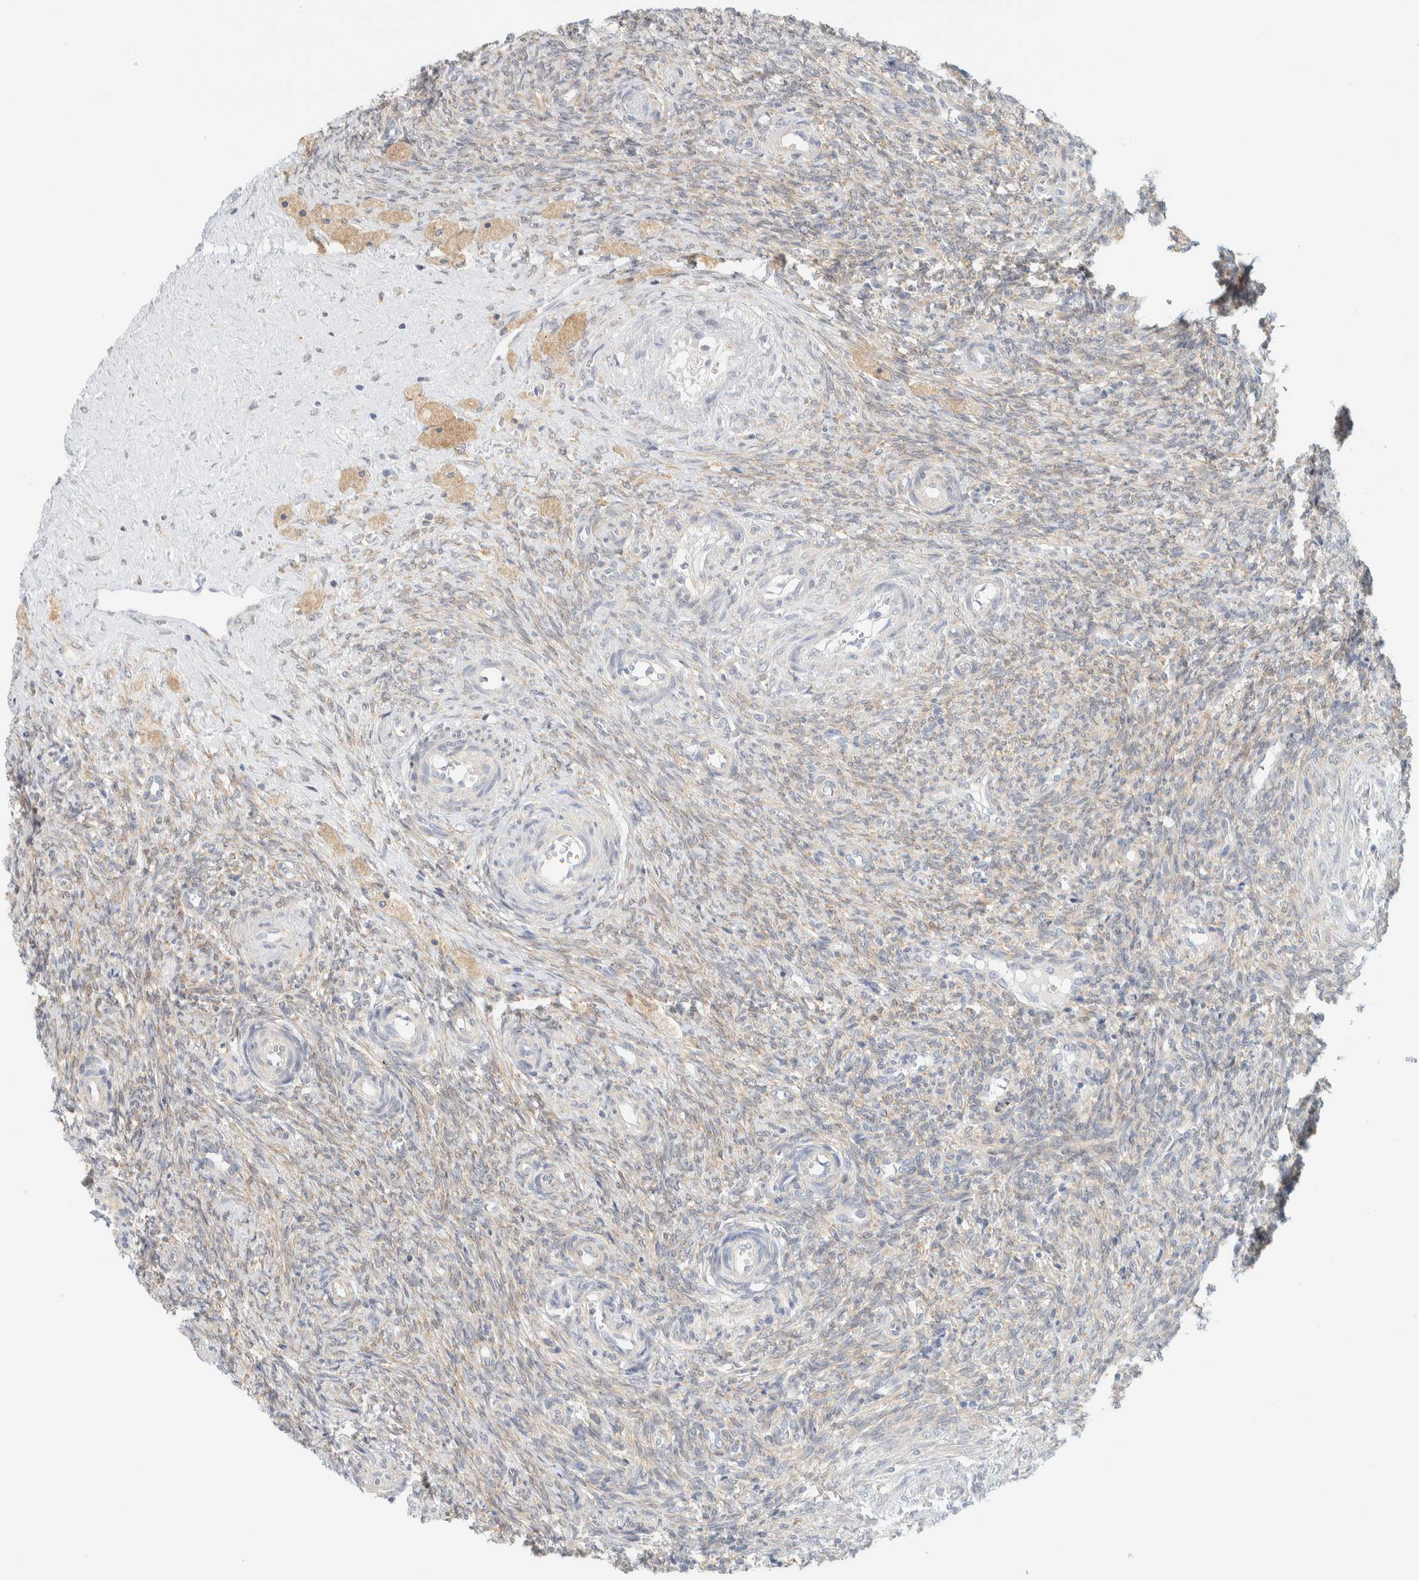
{"staining": {"intensity": "moderate", "quantity": ">75%", "location": "cytoplasmic/membranous"}, "tissue": "ovary", "cell_type": "Follicle cells", "image_type": "normal", "snomed": [{"axis": "morphology", "description": "Normal tissue, NOS"}, {"axis": "topography", "description": "Ovary"}], "caption": "IHC (DAB) staining of unremarkable ovary reveals moderate cytoplasmic/membranous protein expression in about >75% of follicle cells.", "gene": "NT5C", "patient": {"sex": "female", "age": 41}}